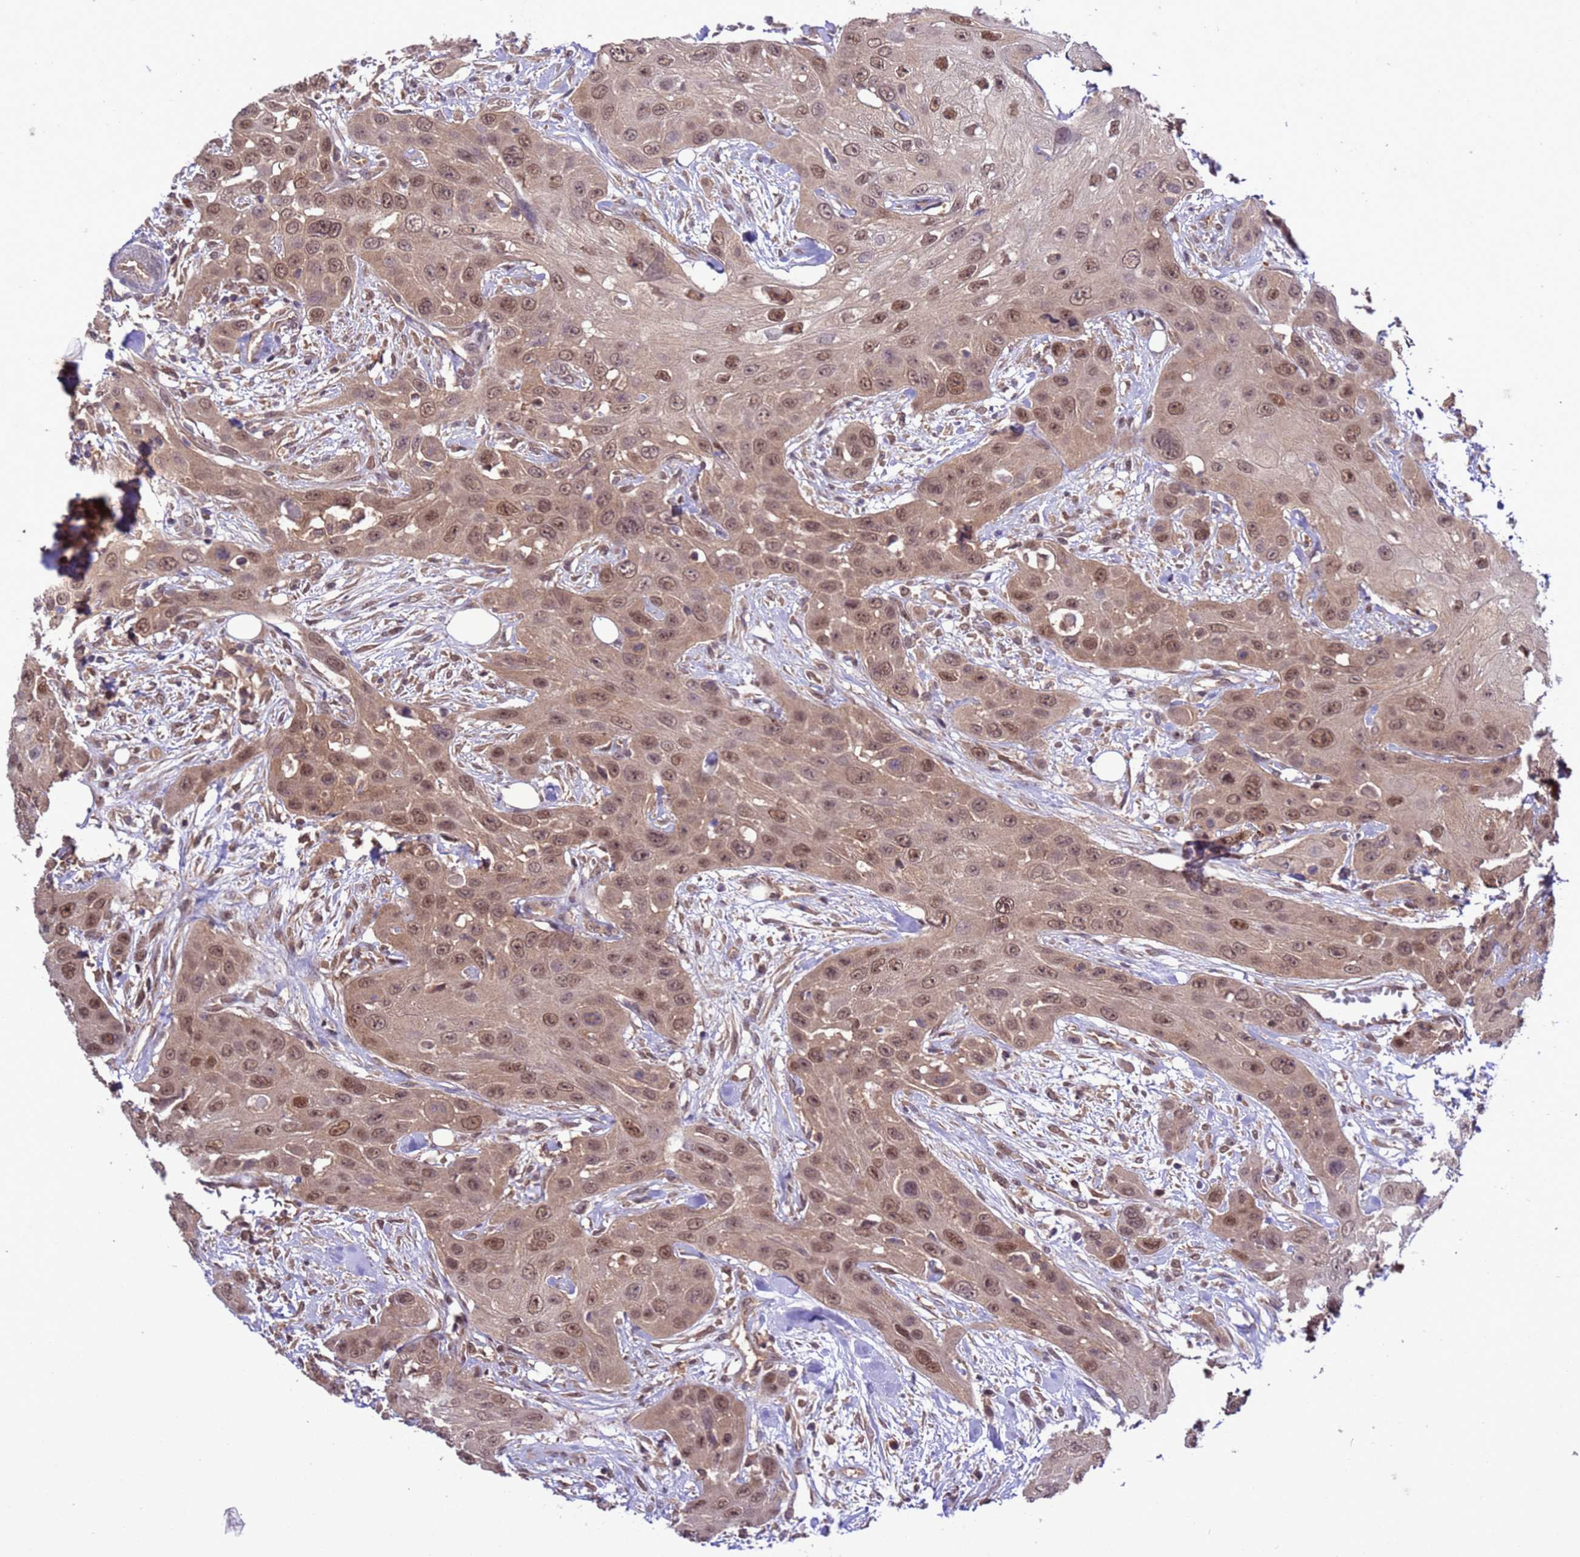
{"staining": {"intensity": "moderate", "quantity": ">75%", "location": "nuclear"}, "tissue": "head and neck cancer", "cell_type": "Tumor cells", "image_type": "cancer", "snomed": [{"axis": "morphology", "description": "Squamous cell carcinoma, NOS"}, {"axis": "topography", "description": "Head-Neck"}], "caption": "Immunohistochemistry staining of head and neck squamous cell carcinoma, which shows medium levels of moderate nuclear positivity in approximately >75% of tumor cells indicating moderate nuclear protein expression. The staining was performed using DAB (brown) for protein detection and nuclei were counterstained in hematoxylin (blue).", "gene": "ZFP69B", "patient": {"sex": "male", "age": 81}}